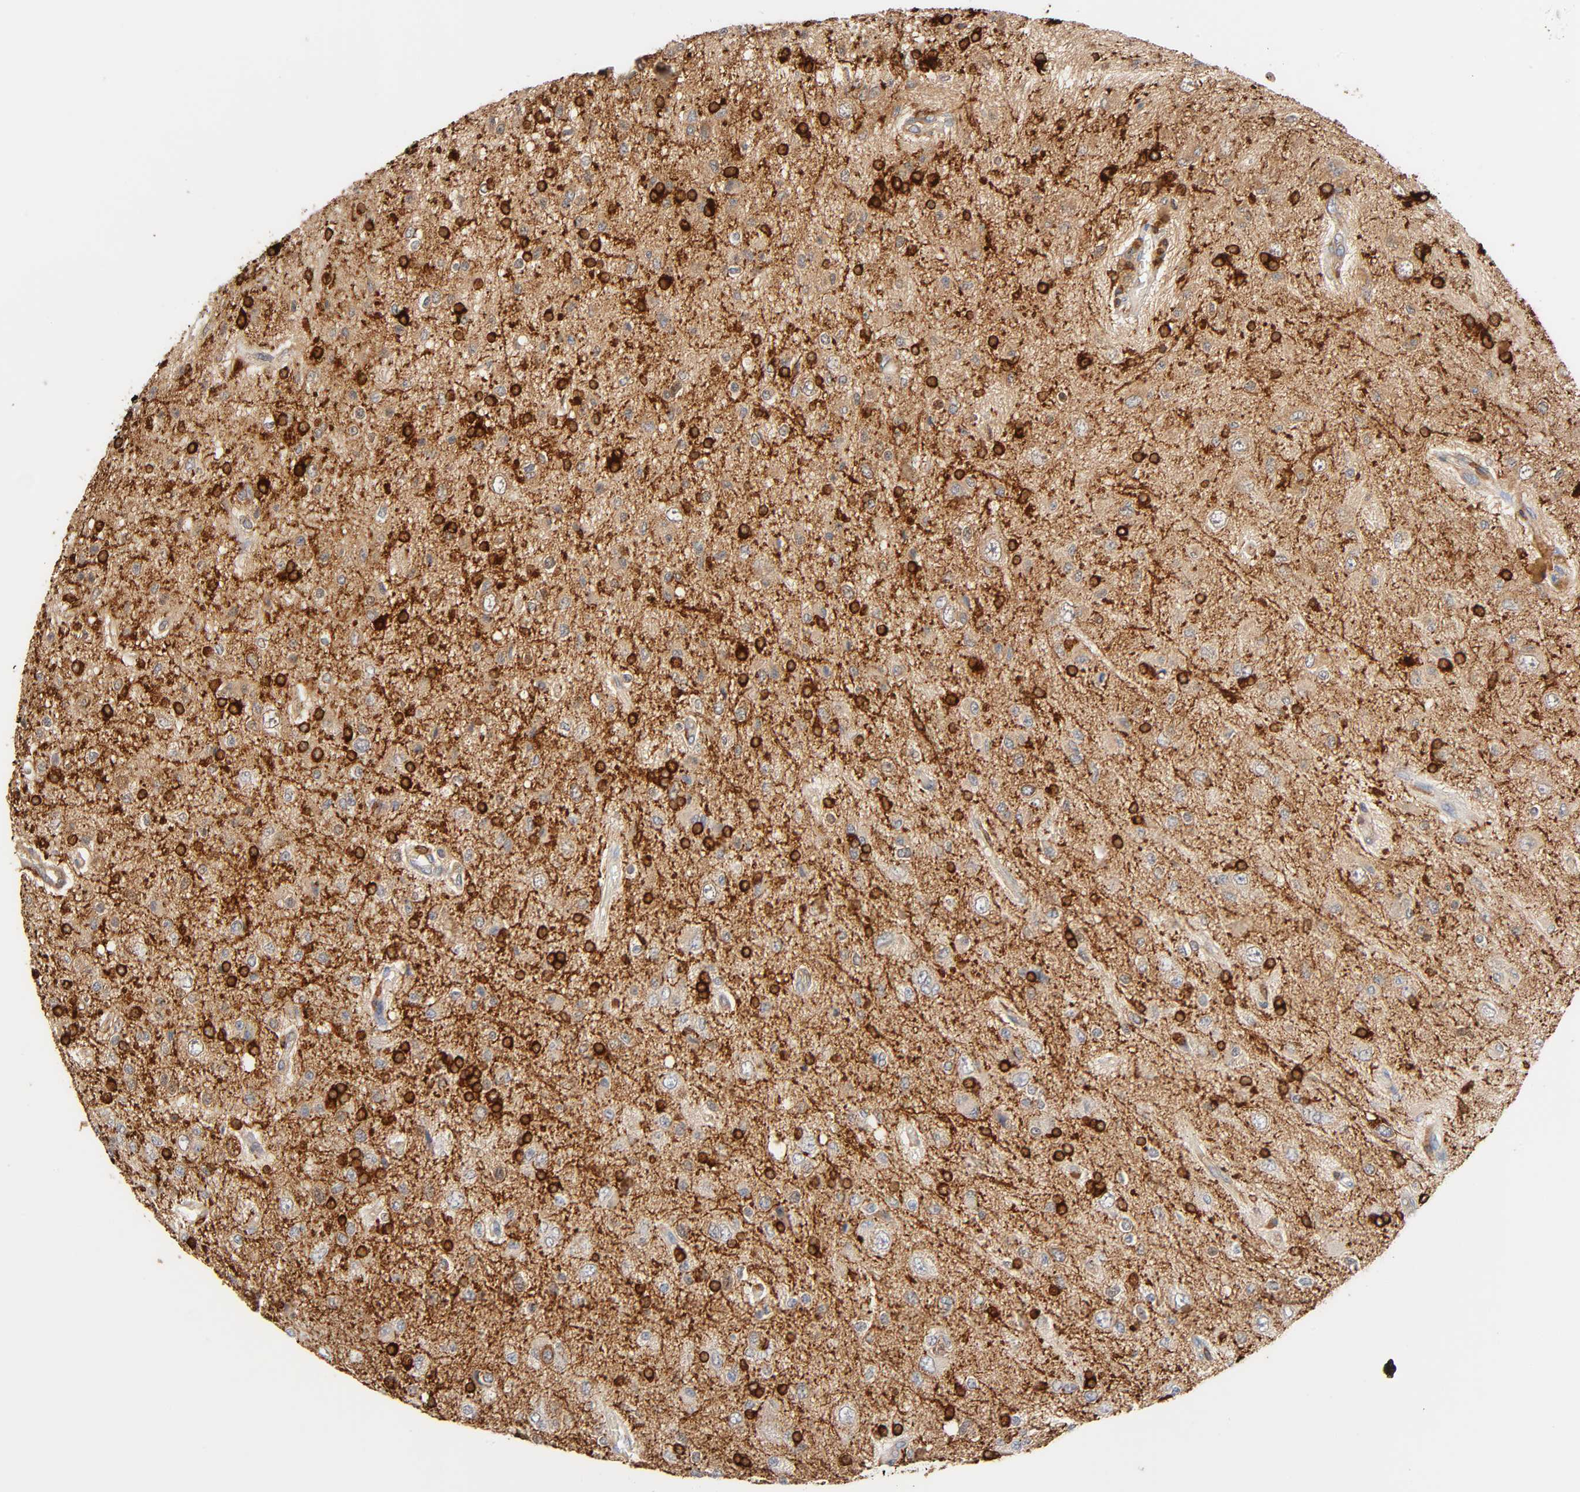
{"staining": {"intensity": "moderate", "quantity": ">75%", "location": "cytoplasmic/membranous"}, "tissue": "glioma", "cell_type": "Tumor cells", "image_type": "cancer", "snomed": [{"axis": "morphology", "description": "Glioma, malignant, High grade"}, {"axis": "topography", "description": "Brain"}], "caption": "Protein expression analysis of glioma exhibits moderate cytoplasmic/membranous expression in approximately >75% of tumor cells.", "gene": "BIN1", "patient": {"sex": "male", "age": 47}}